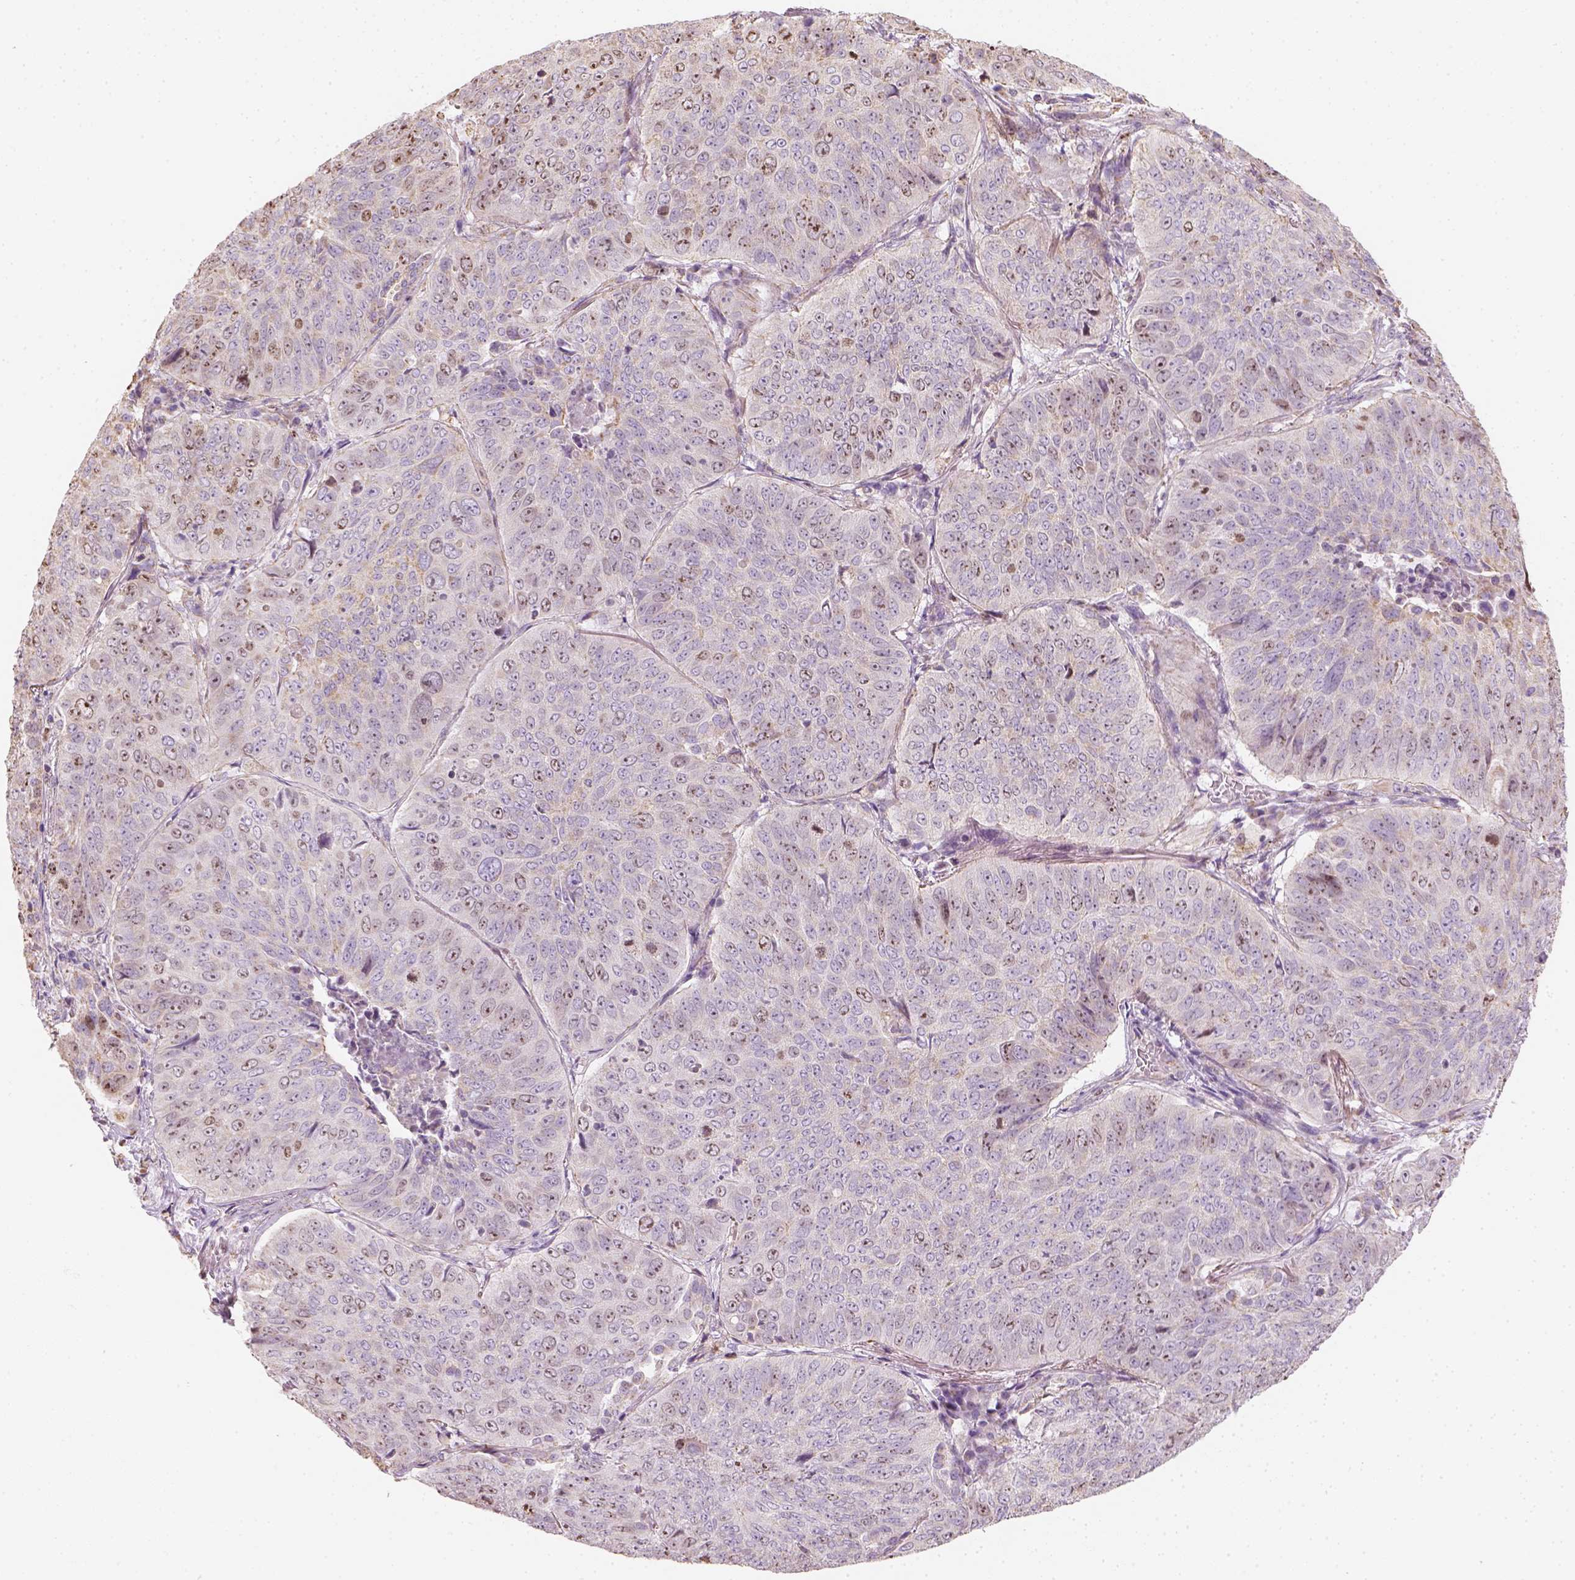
{"staining": {"intensity": "negative", "quantity": "none", "location": "none"}, "tissue": "lung cancer", "cell_type": "Tumor cells", "image_type": "cancer", "snomed": [{"axis": "morphology", "description": "Normal tissue, NOS"}, {"axis": "morphology", "description": "Squamous cell carcinoma, NOS"}, {"axis": "topography", "description": "Bronchus"}, {"axis": "topography", "description": "Lung"}], "caption": "Immunohistochemical staining of lung cancer exhibits no significant expression in tumor cells.", "gene": "LCA5", "patient": {"sex": "male", "age": 64}}